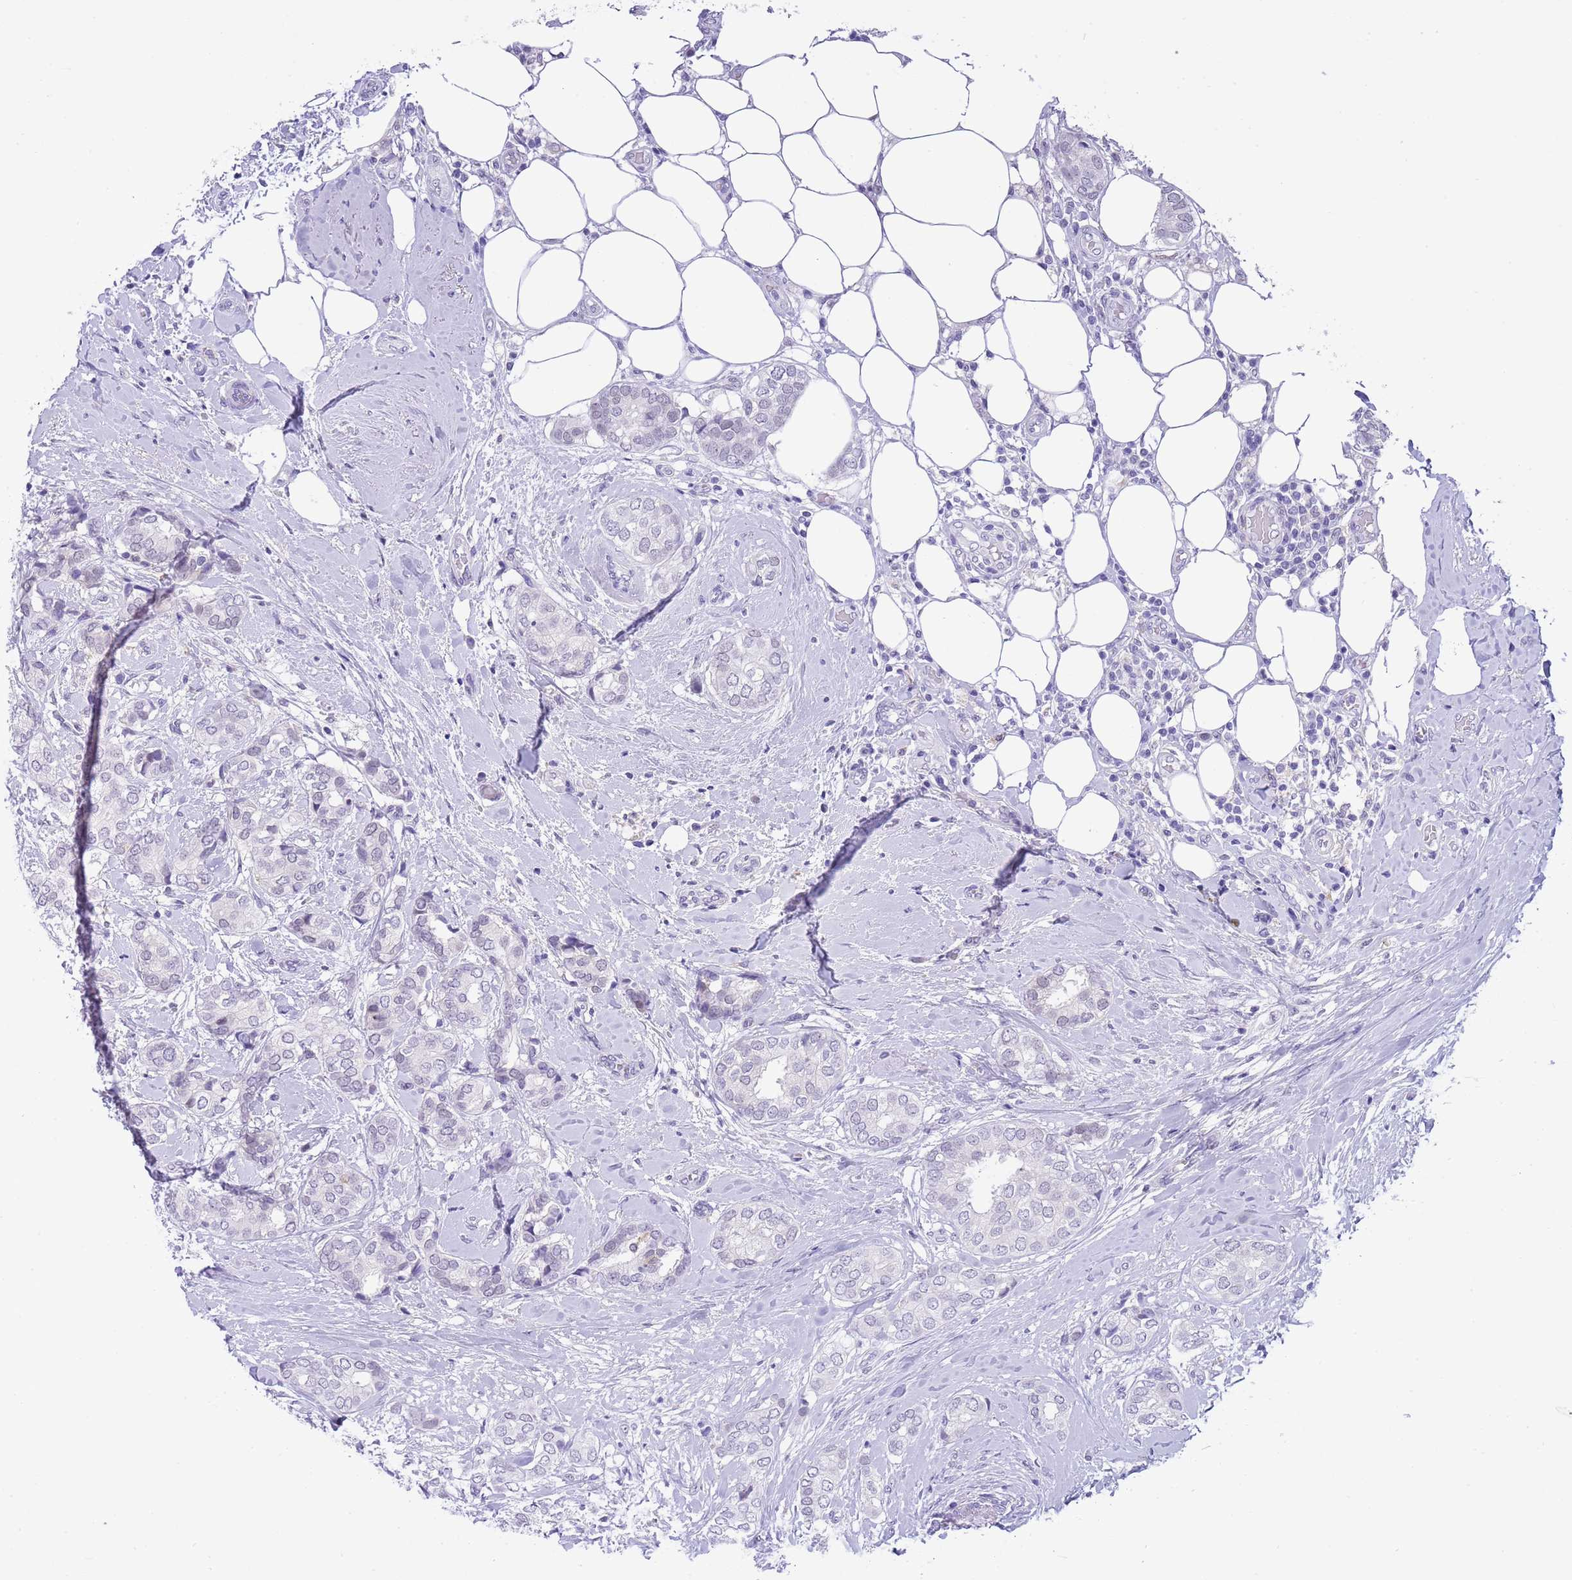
{"staining": {"intensity": "negative", "quantity": "none", "location": "none"}, "tissue": "breast cancer", "cell_type": "Tumor cells", "image_type": "cancer", "snomed": [{"axis": "morphology", "description": "Duct carcinoma"}, {"axis": "topography", "description": "Breast"}], "caption": "A high-resolution image shows immunohistochemistry staining of intraductal carcinoma (breast), which reveals no significant staining in tumor cells.", "gene": "PPP1R17", "patient": {"sex": "female", "age": 73}}